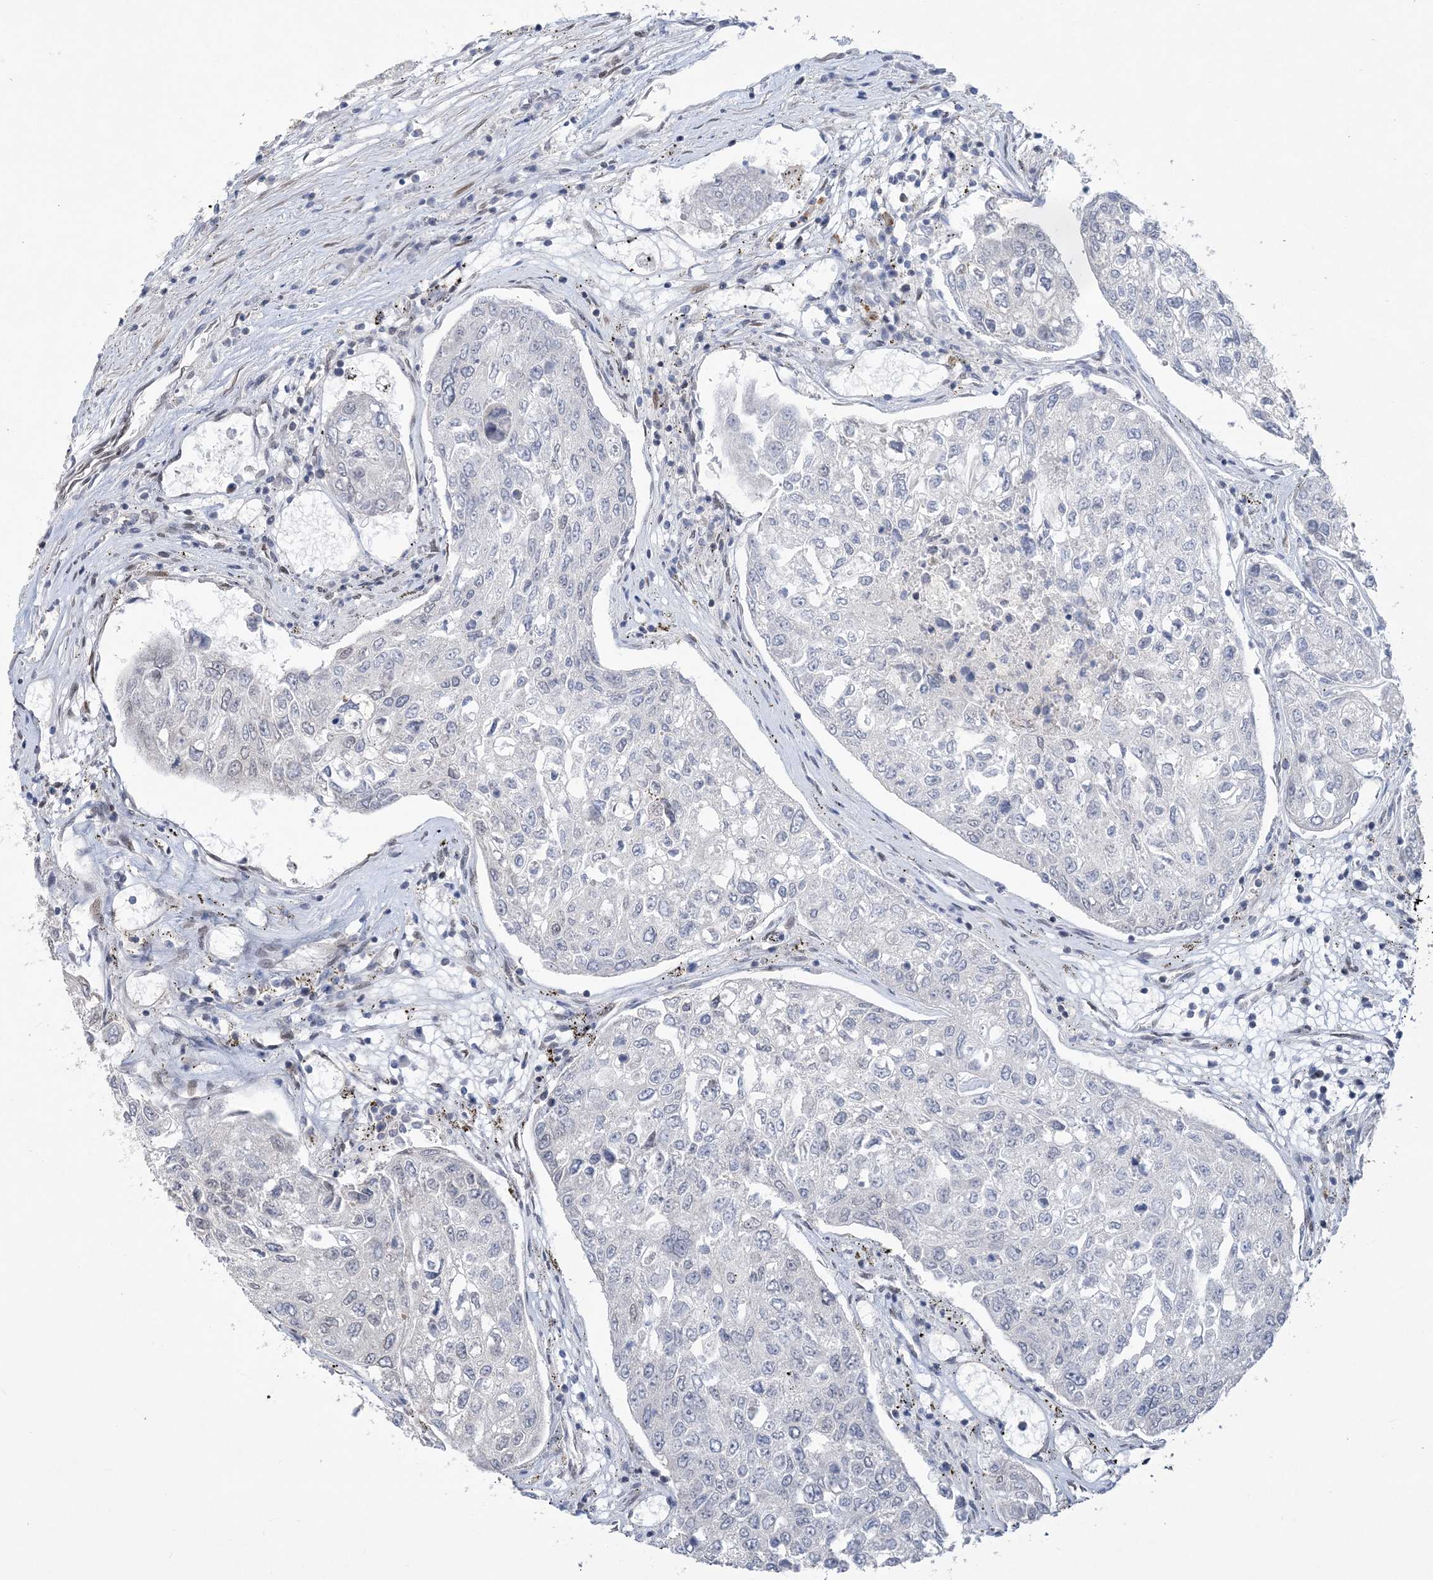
{"staining": {"intensity": "weak", "quantity": "<25%", "location": "nuclear"}, "tissue": "urothelial cancer", "cell_type": "Tumor cells", "image_type": "cancer", "snomed": [{"axis": "morphology", "description": "Urothelial carcinoma, High grade"}, {"axis": "topography", "description": "Lymph node"}, {"axis": "topography", "description": "Urinary bladder"}], "caption": "Tumor cells show no significant positivity in urothelial cancer. The staining was performed using DAB to visualize the protein expression in brown, while the nuclei were stained in blue with hematoxylin (Magnification: 20x).", "gene": "WAC", "patient": {"sex": "male", "age": 51}}